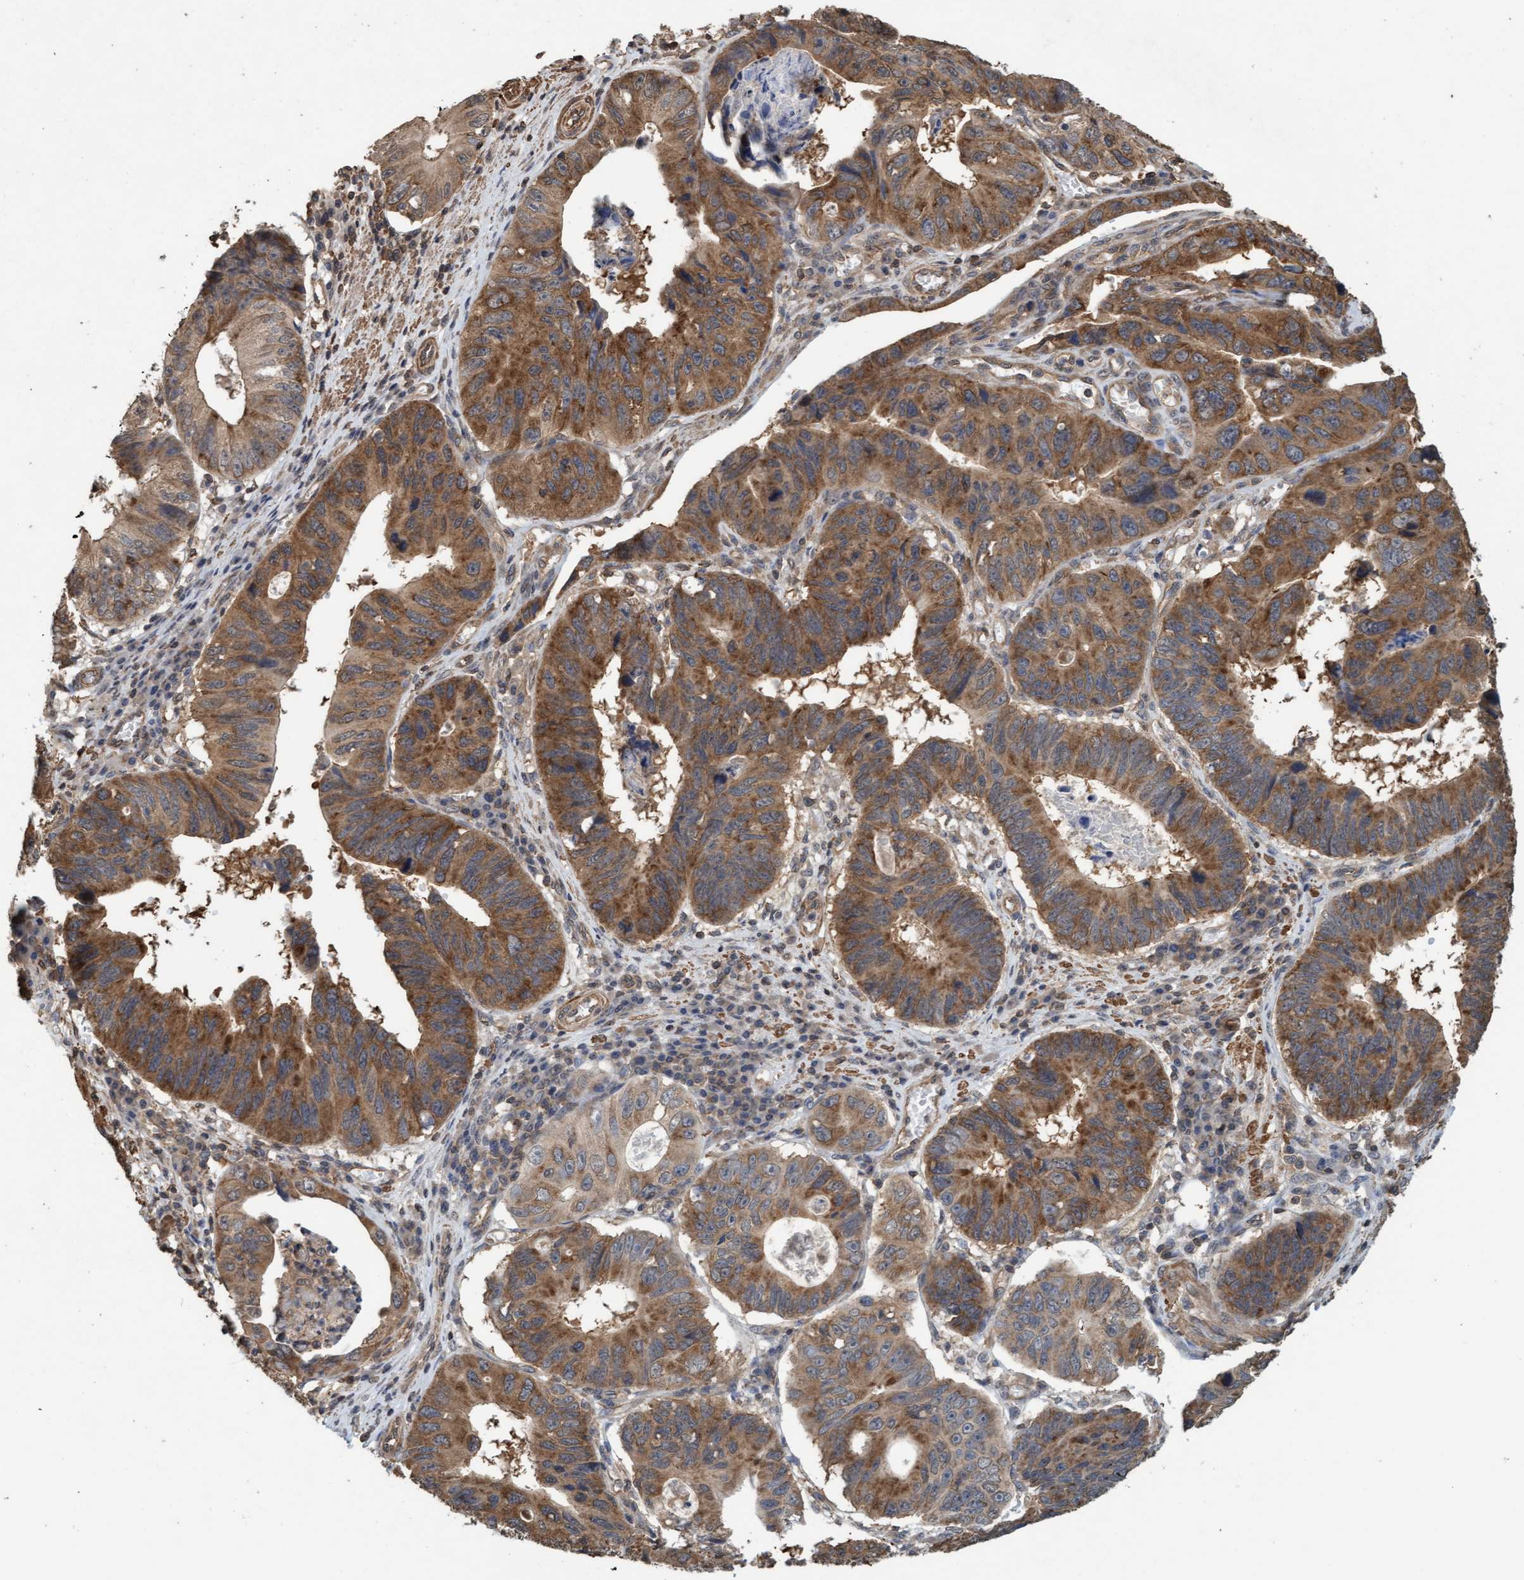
{"staining": {"intensity": "moderate", "quantity": ">75%", "location": "cytoplasmic/membranous"}, "tissue": "stomach cancer", "cell_type": "Tumor cells", "image_type": "cancer", "snomed": [{"axis": "morphology", "description": "Adenocarcinoma, NOS"}, {"axis": "topography", "description": "Stomach"}], "caption": "IHC micrograph of human stomach adenocarcinoma stained for a protein (brown), which shows medium levels of moderate cytoplasmic/membranous staining in about >75% of tumor cells.", "gene": "FXR2", "patient": {"sex": "male", "age": 59}}